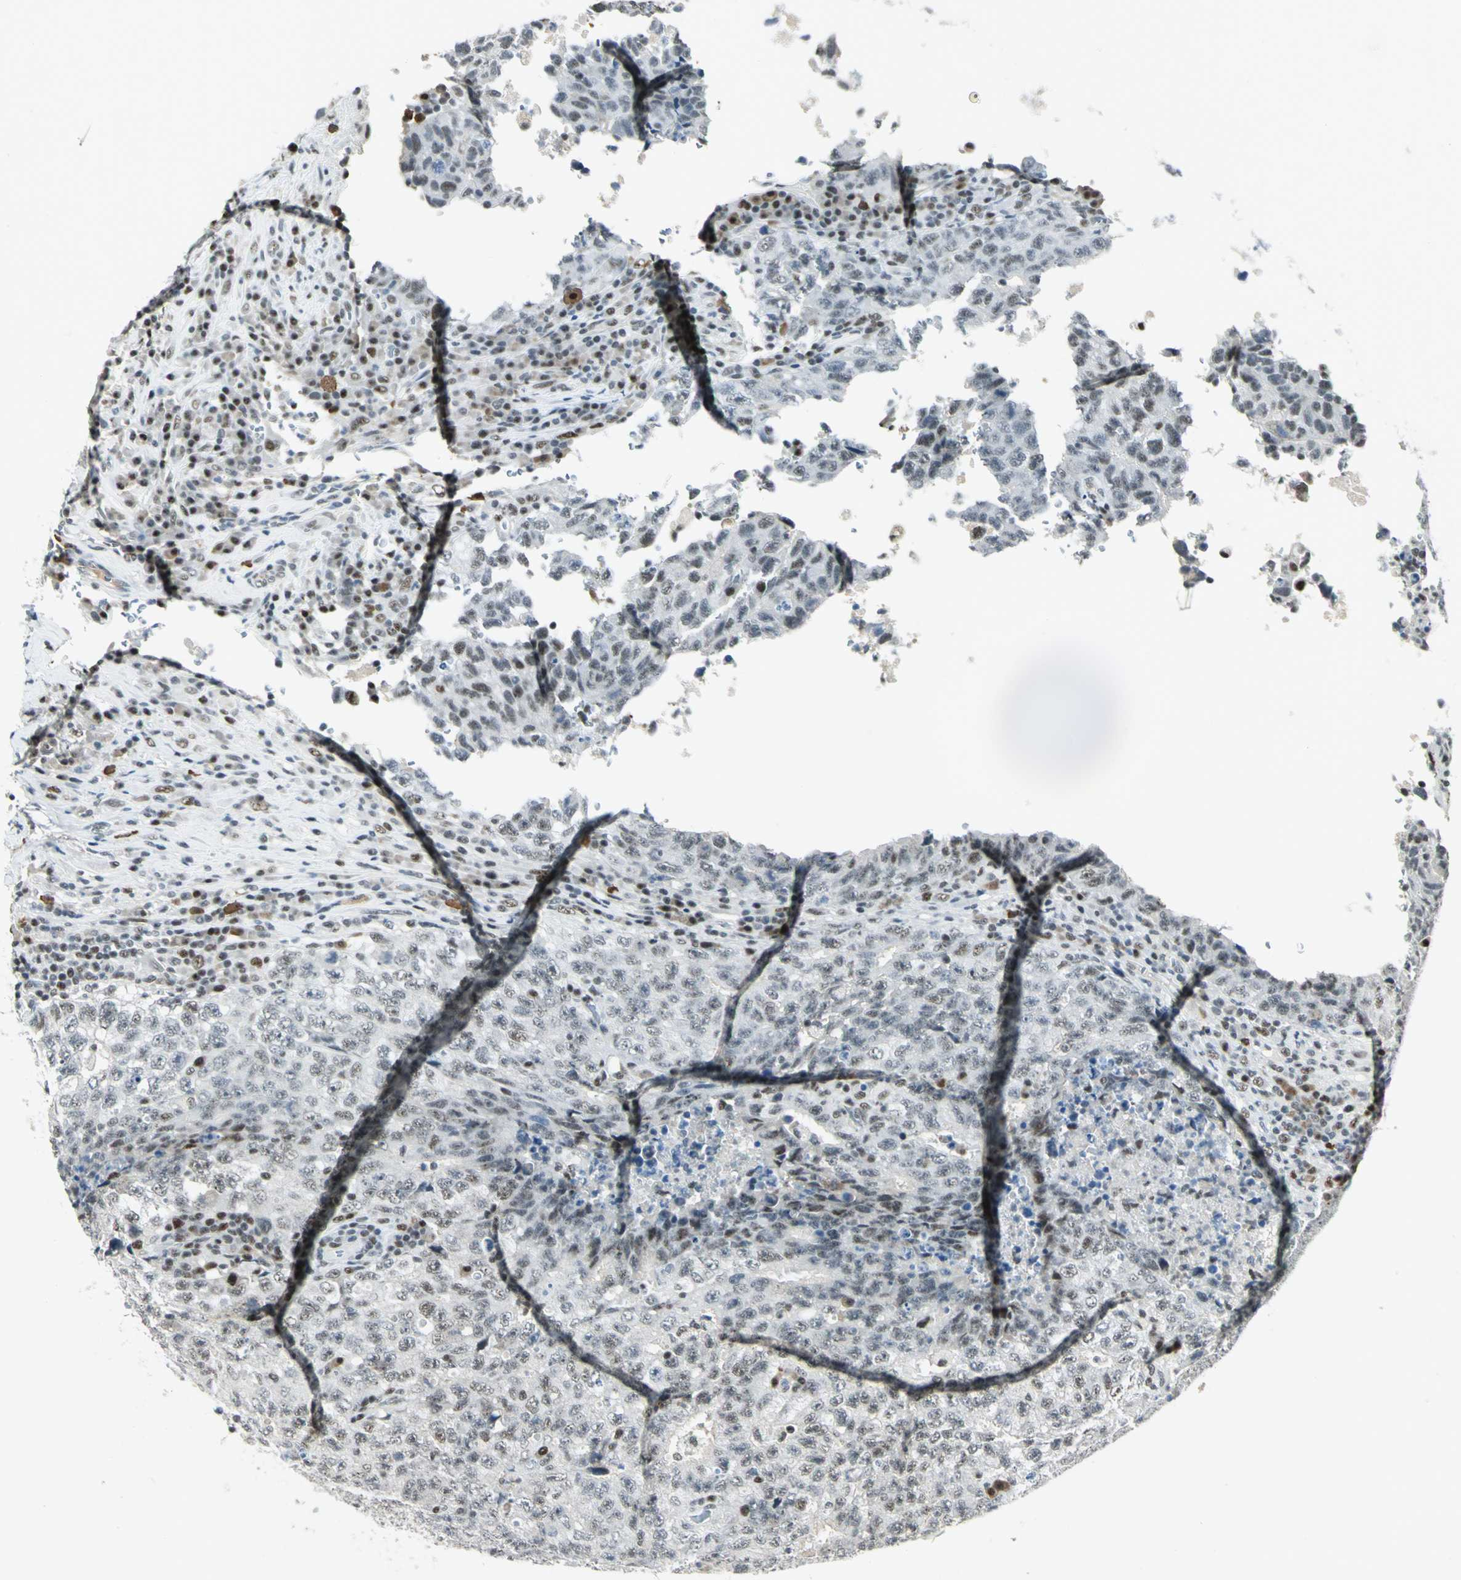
{"staining": {"intensity": "weak", "quantity": ">75%", "location": "nuclear"}, "tissue": "testis cancer", "cell_type": "Tumor cells", "image_type": "cancer", "snomed": [{"axis": "morphology", "description": "Necrosis, NOS"}, {"axis": "morphology", "description": "Carcinoma, Embryonal, NOS"}, {"axis": "topography", "description": "Testis"}], "caption": "This image shows IHC staining of testis embryonal carcinoma, with low weak nuclear positivity in approximately >75% of tumor cells.", "gene": "CCNT1", "patient": {"sex": "male", "age": 19}}